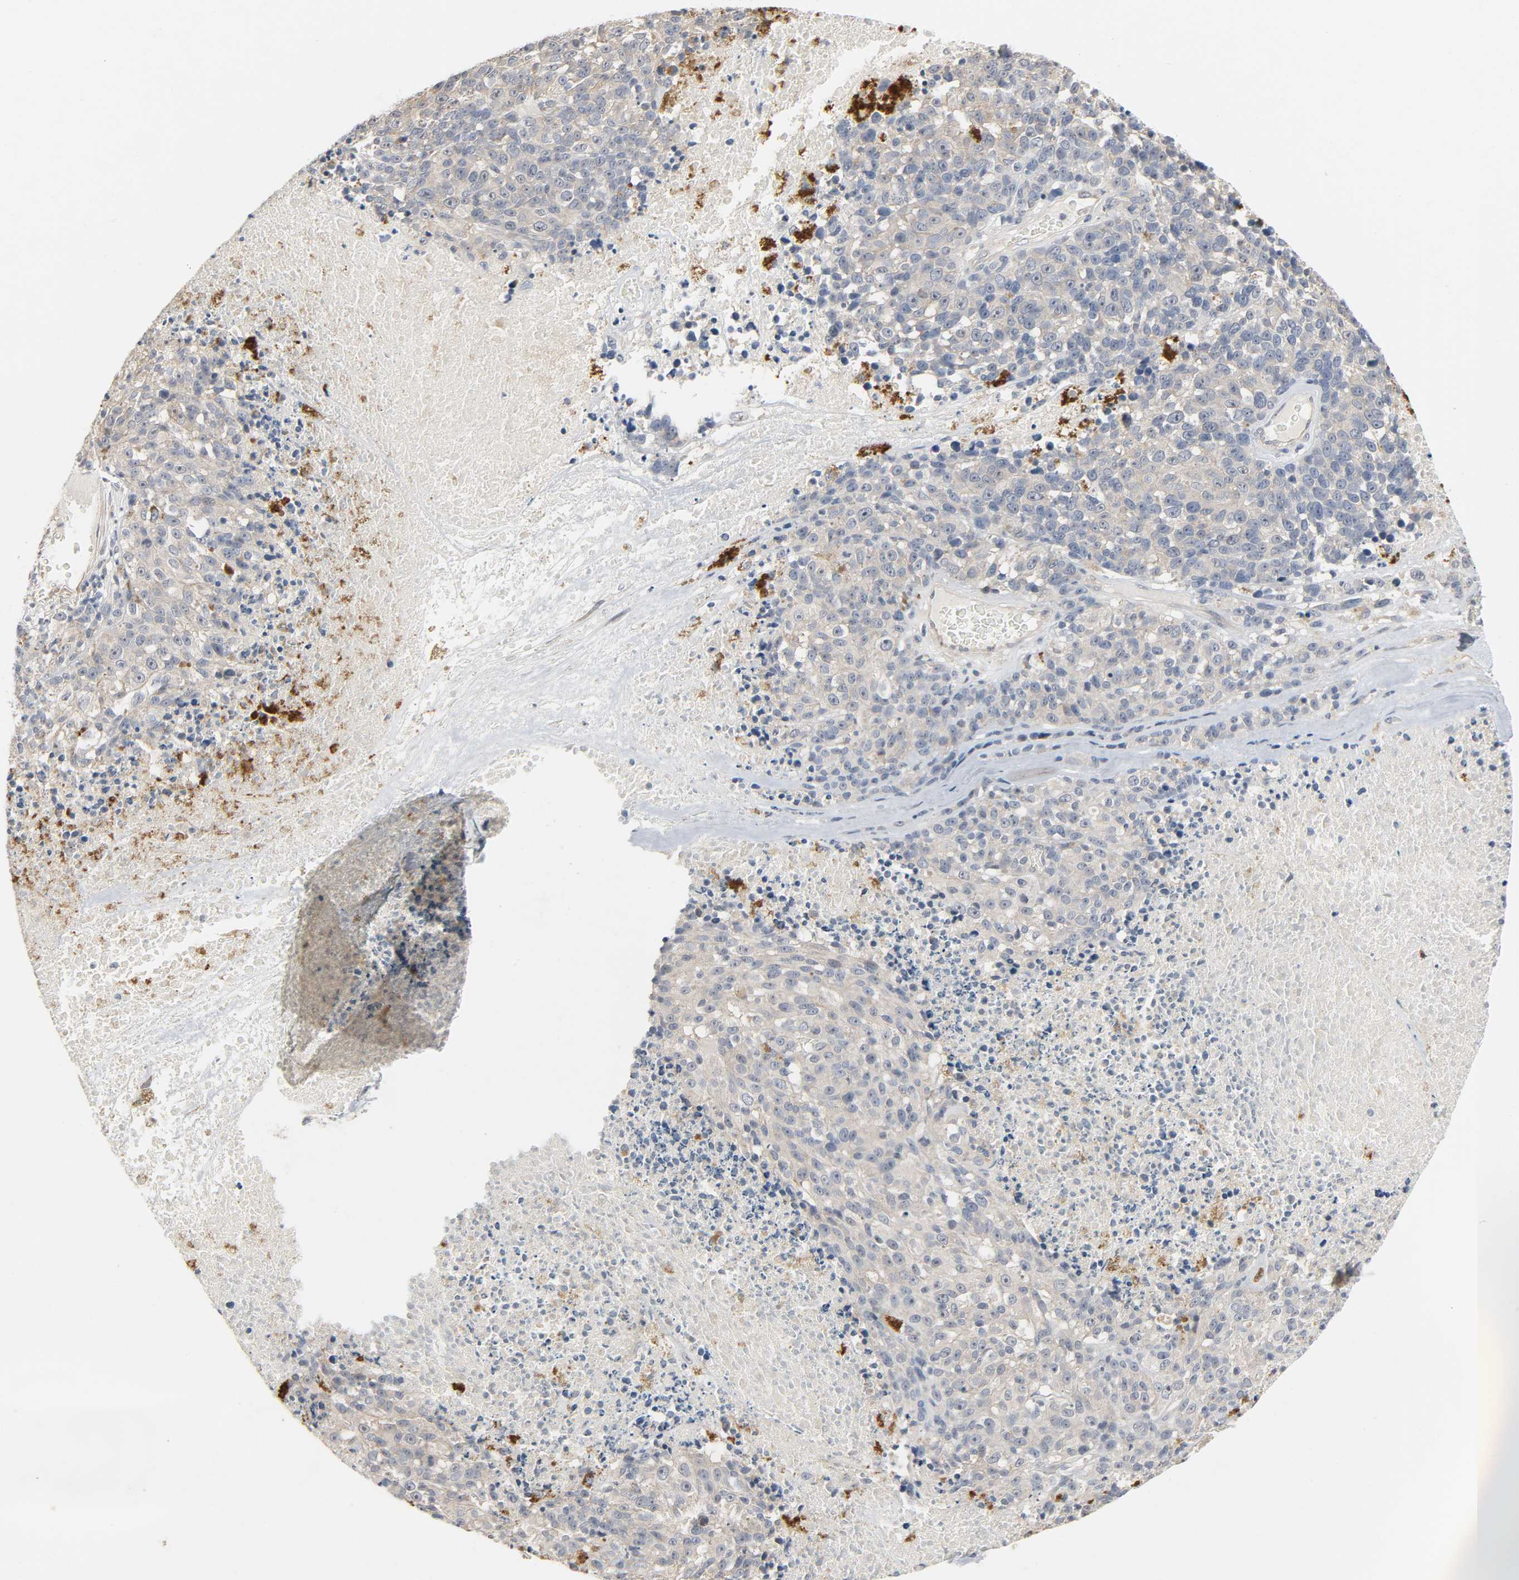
{"staining": {"intensity": "weak", "quantity": "25%-75%", "location": "cytoplasmic/membranous"}, "tissue": "melanoma", "cell_type": "Tumor cells", "image_type": "cancer", "snomed": [{"axis": "morphology", "description": "Malignant melanoma, Metastatic site"}, {"axis": "topography", "description": "Cerebral cortex"}], "caption": "Protein analysis of melanoma tissue shows weak cytoplasmic/membranous staining in about 25%-75% of tumor cells. (Brightfield microscopy of DAB IHC at high magnification).", "gene": "CD4", "patient": {"sex": "female", "age": 52}}